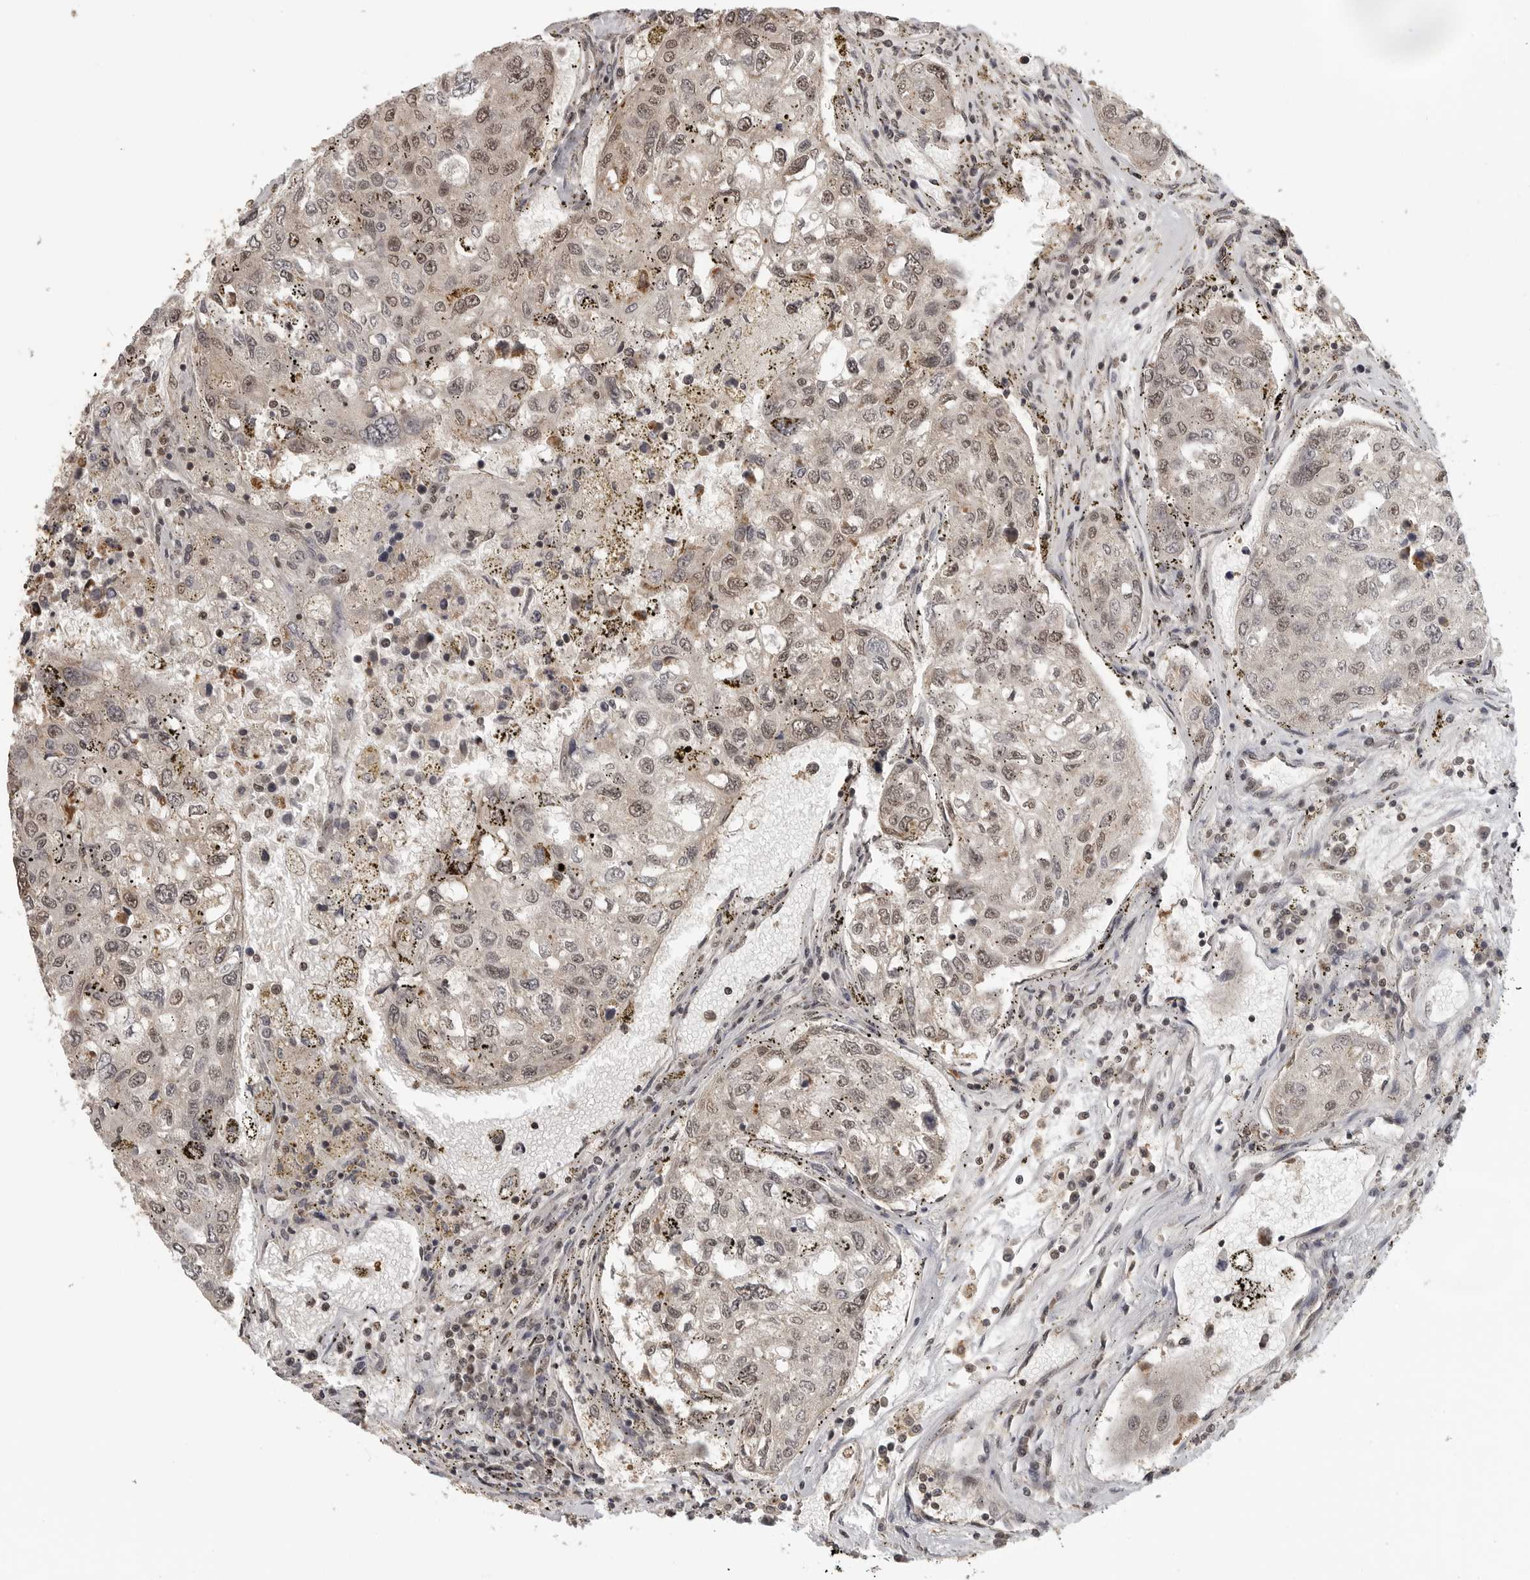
{"staining": {"intensity": "weak", "quantity": "25%-75%", "location": "nuclear"}, "tissue": "urothelial cancer", "cell_type": "Tumor cells", "image_type": "cancer", "snomed": [{"axis": "morphology", "description": "Urothelial carcinoma, High grade"}, {"axis": "topography", "description": "Lymph node"}, {"axis": "topography", "description": "Urinary bladder"}], "caption": "A histopathology image of human urothelial cancer stained for a protein demonstrates weak nuclear brown staining in tumor cells.", "gene": "CLOCK", "patient": {"sex": "male", "age": 51}}